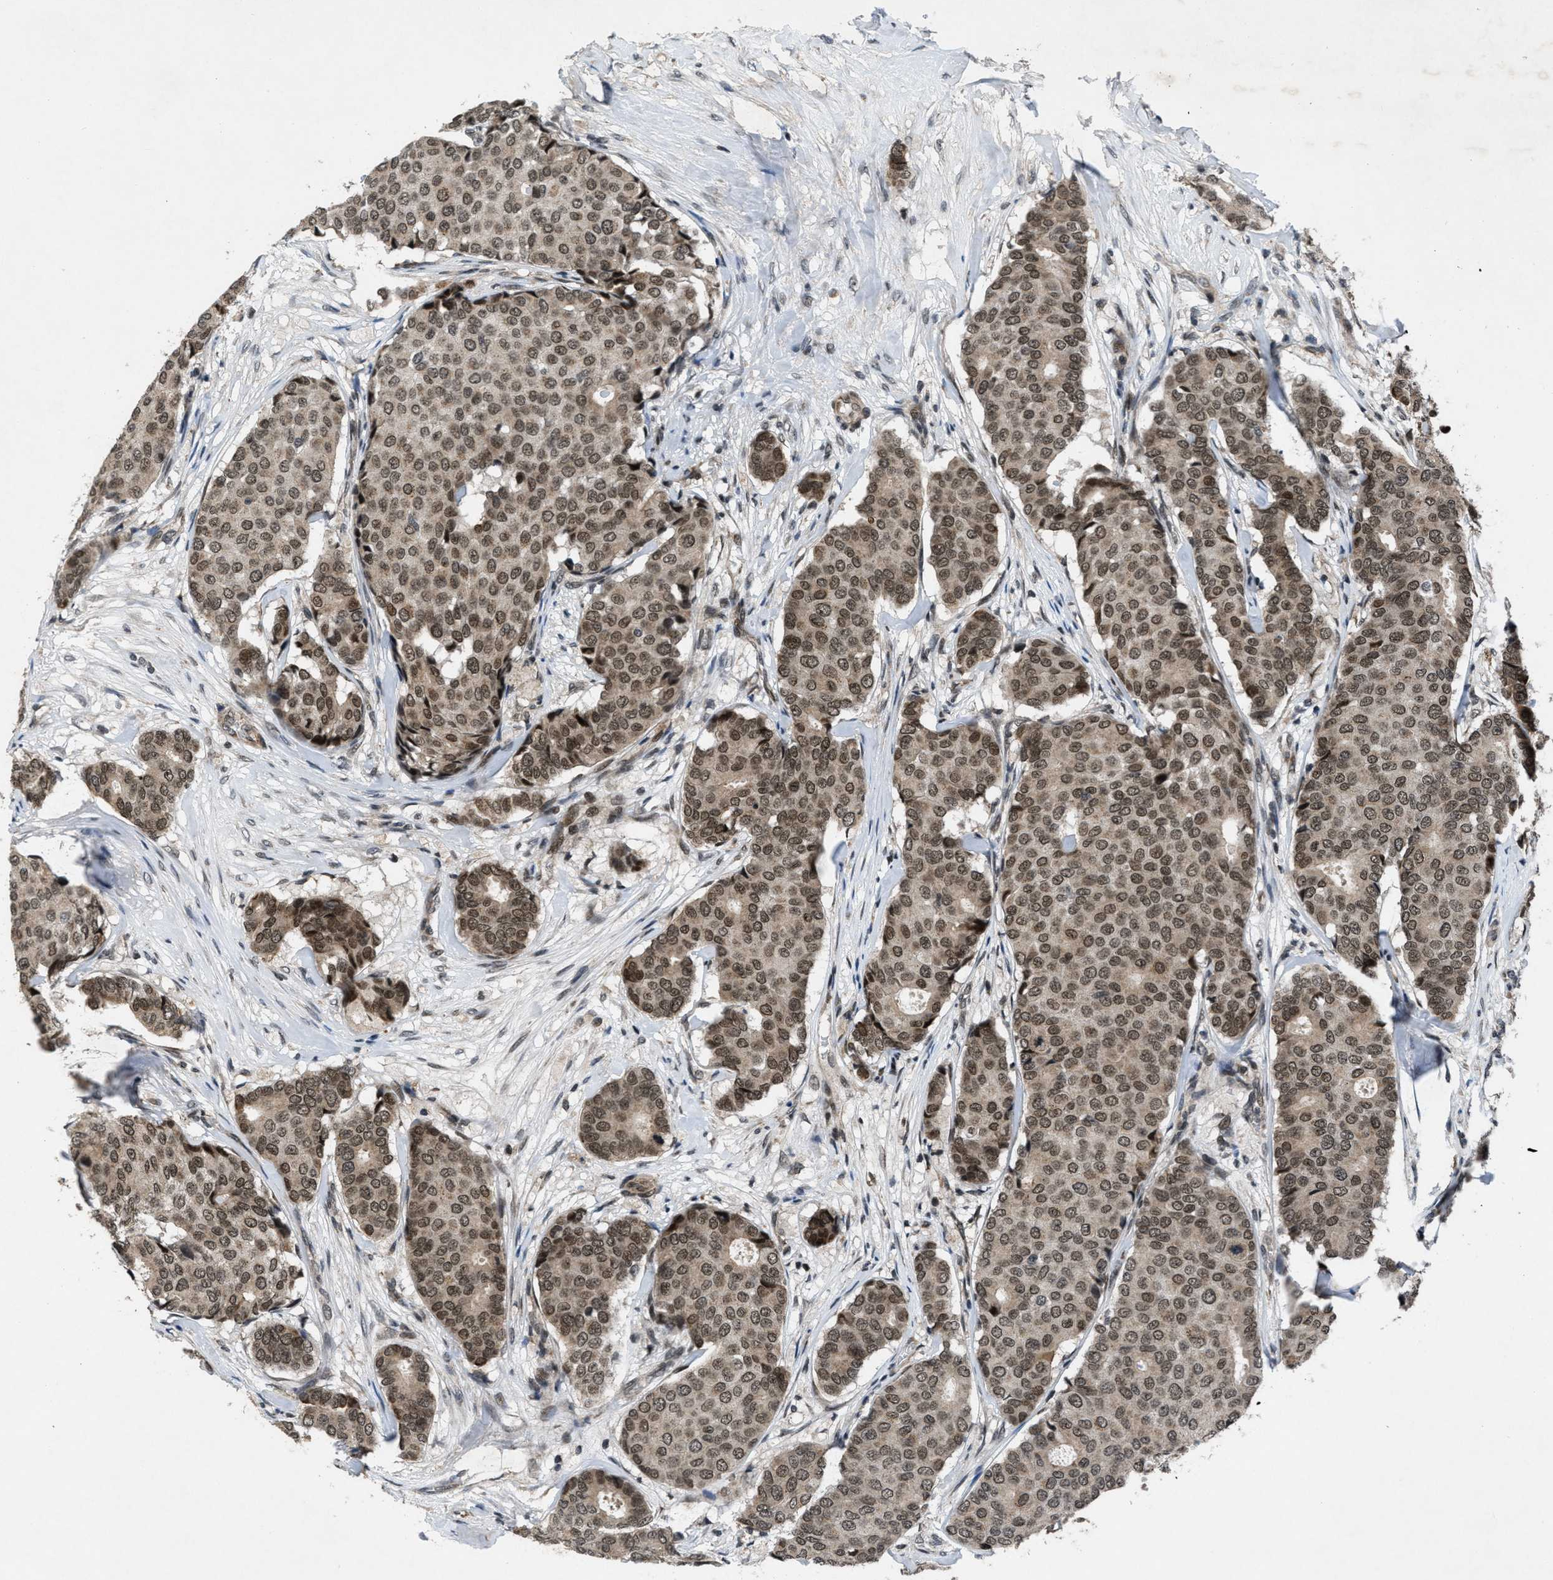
{"staining": {"intensity": "moderate", "quantity": ">75%", "location": "cytoplasmic/membranous,nuclear"}, "tissue": "breast cancer", "cell_type": "Tumor cells", "image_type": "cancer", "snomed": [{"axis": "morphology", "description": "Duct carcinoma"}, {"axis": "topography", "description": "Breast"}], "caption": "This image displays breast cancer stained with immunohistochemistry (IHC) to label a protein in brown. The cytoplasmic/membranous and nuclear of tumor cells show moderate positivity for the protein. Nuclei are counter-stained blue.", "gene": "ZNHIT1", "patient": {"sex": "female", "age": 75}}